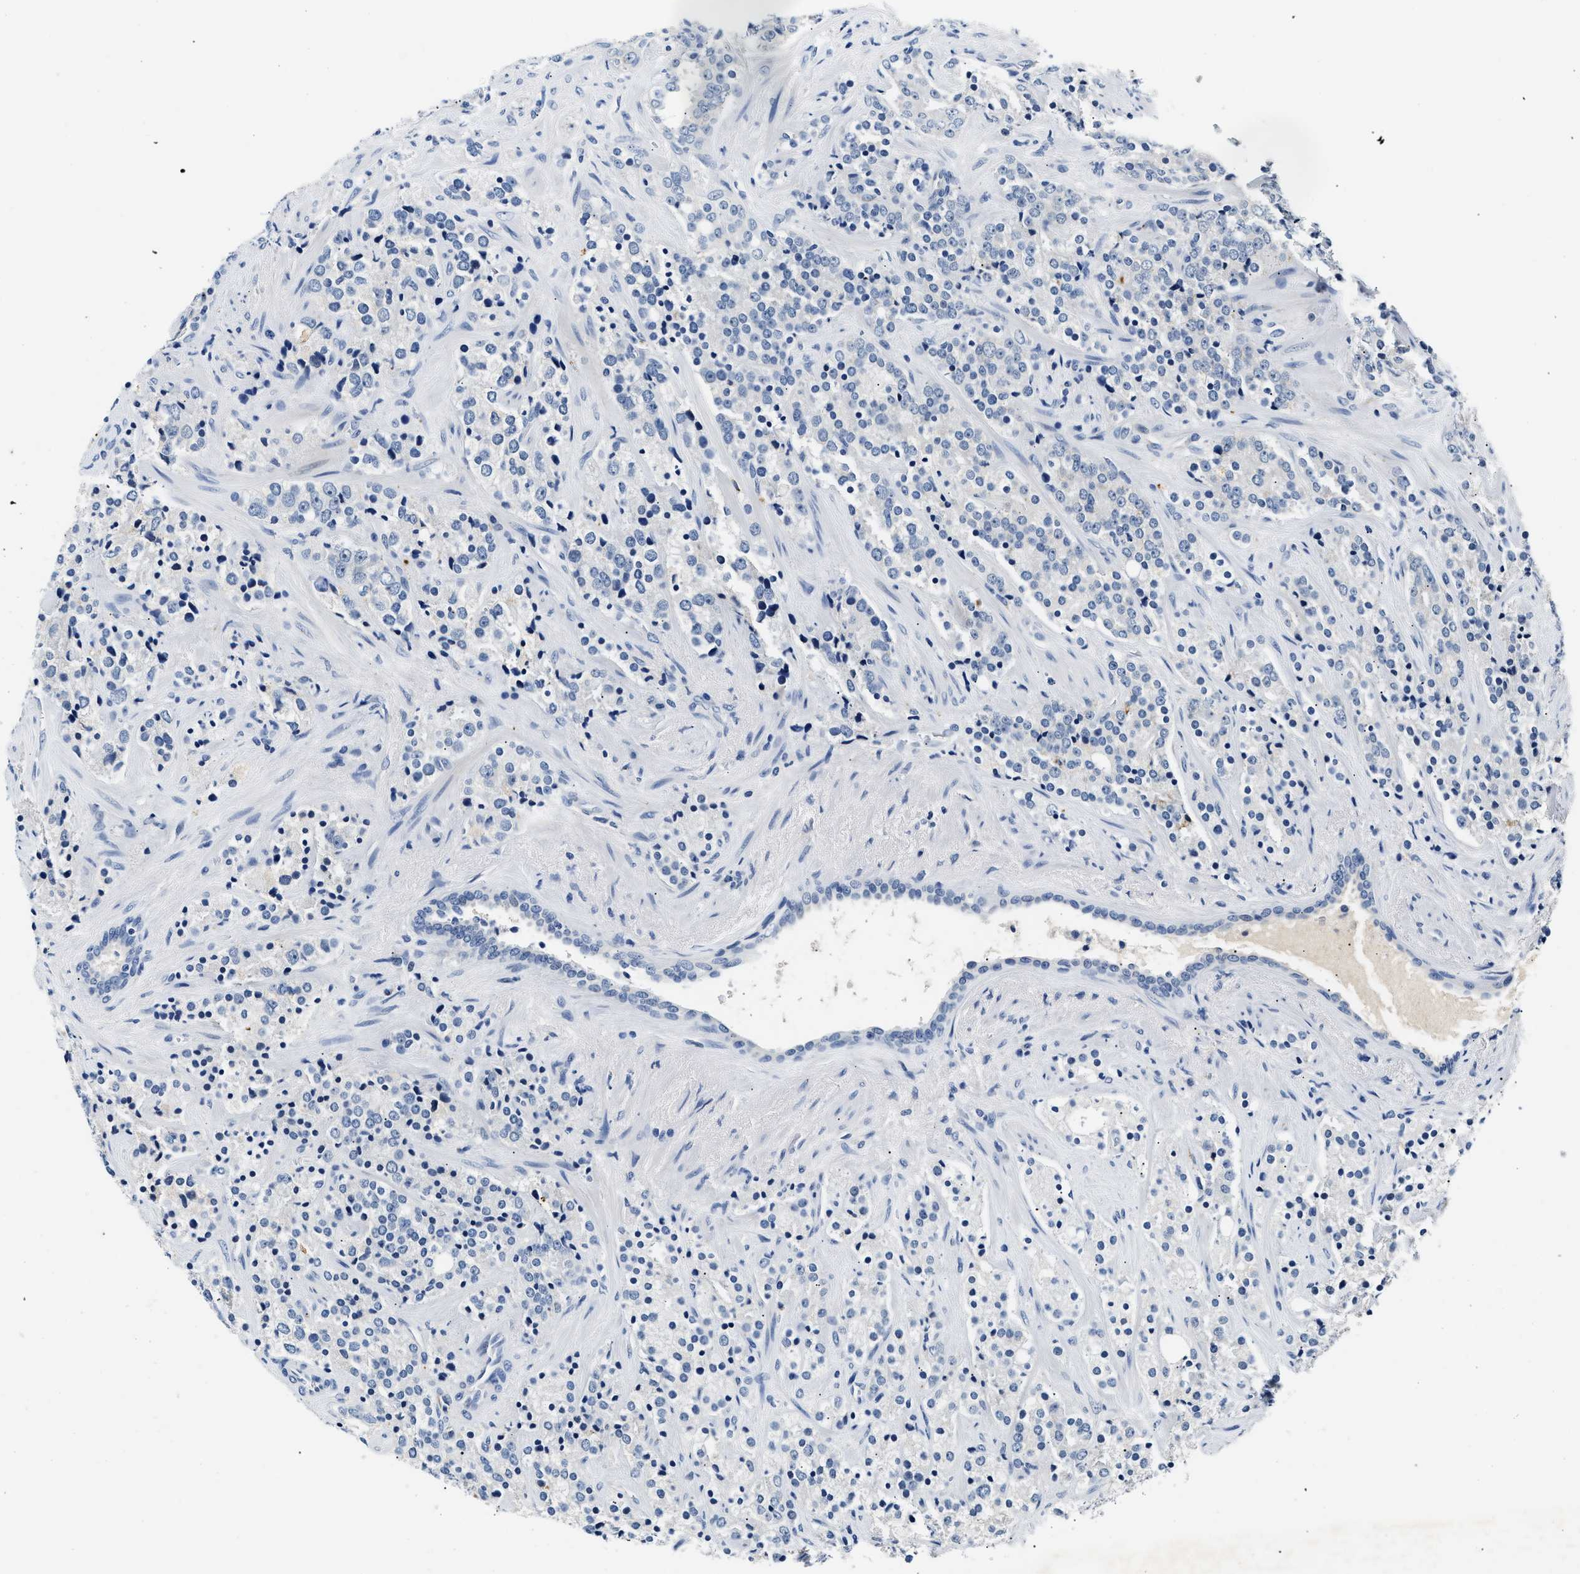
{"staining": {"intensity": "negative", "quantity": "none", "location": "none"}, "tissue": "prostate cancer", "cell_type": "Tumor cells", "image_type": "cancer", "snomed": [{"axis": "morphology", "description": "Adenocarcinoma, High grade"}, {"axis": "topography", "description": "Prostate"}], "caption": "Prostate cancer stained for a protein using immunohistochemistry displays no expression tumor cells.", "gene": "MED22", "patient": {"sex": "male", "age": 71}}